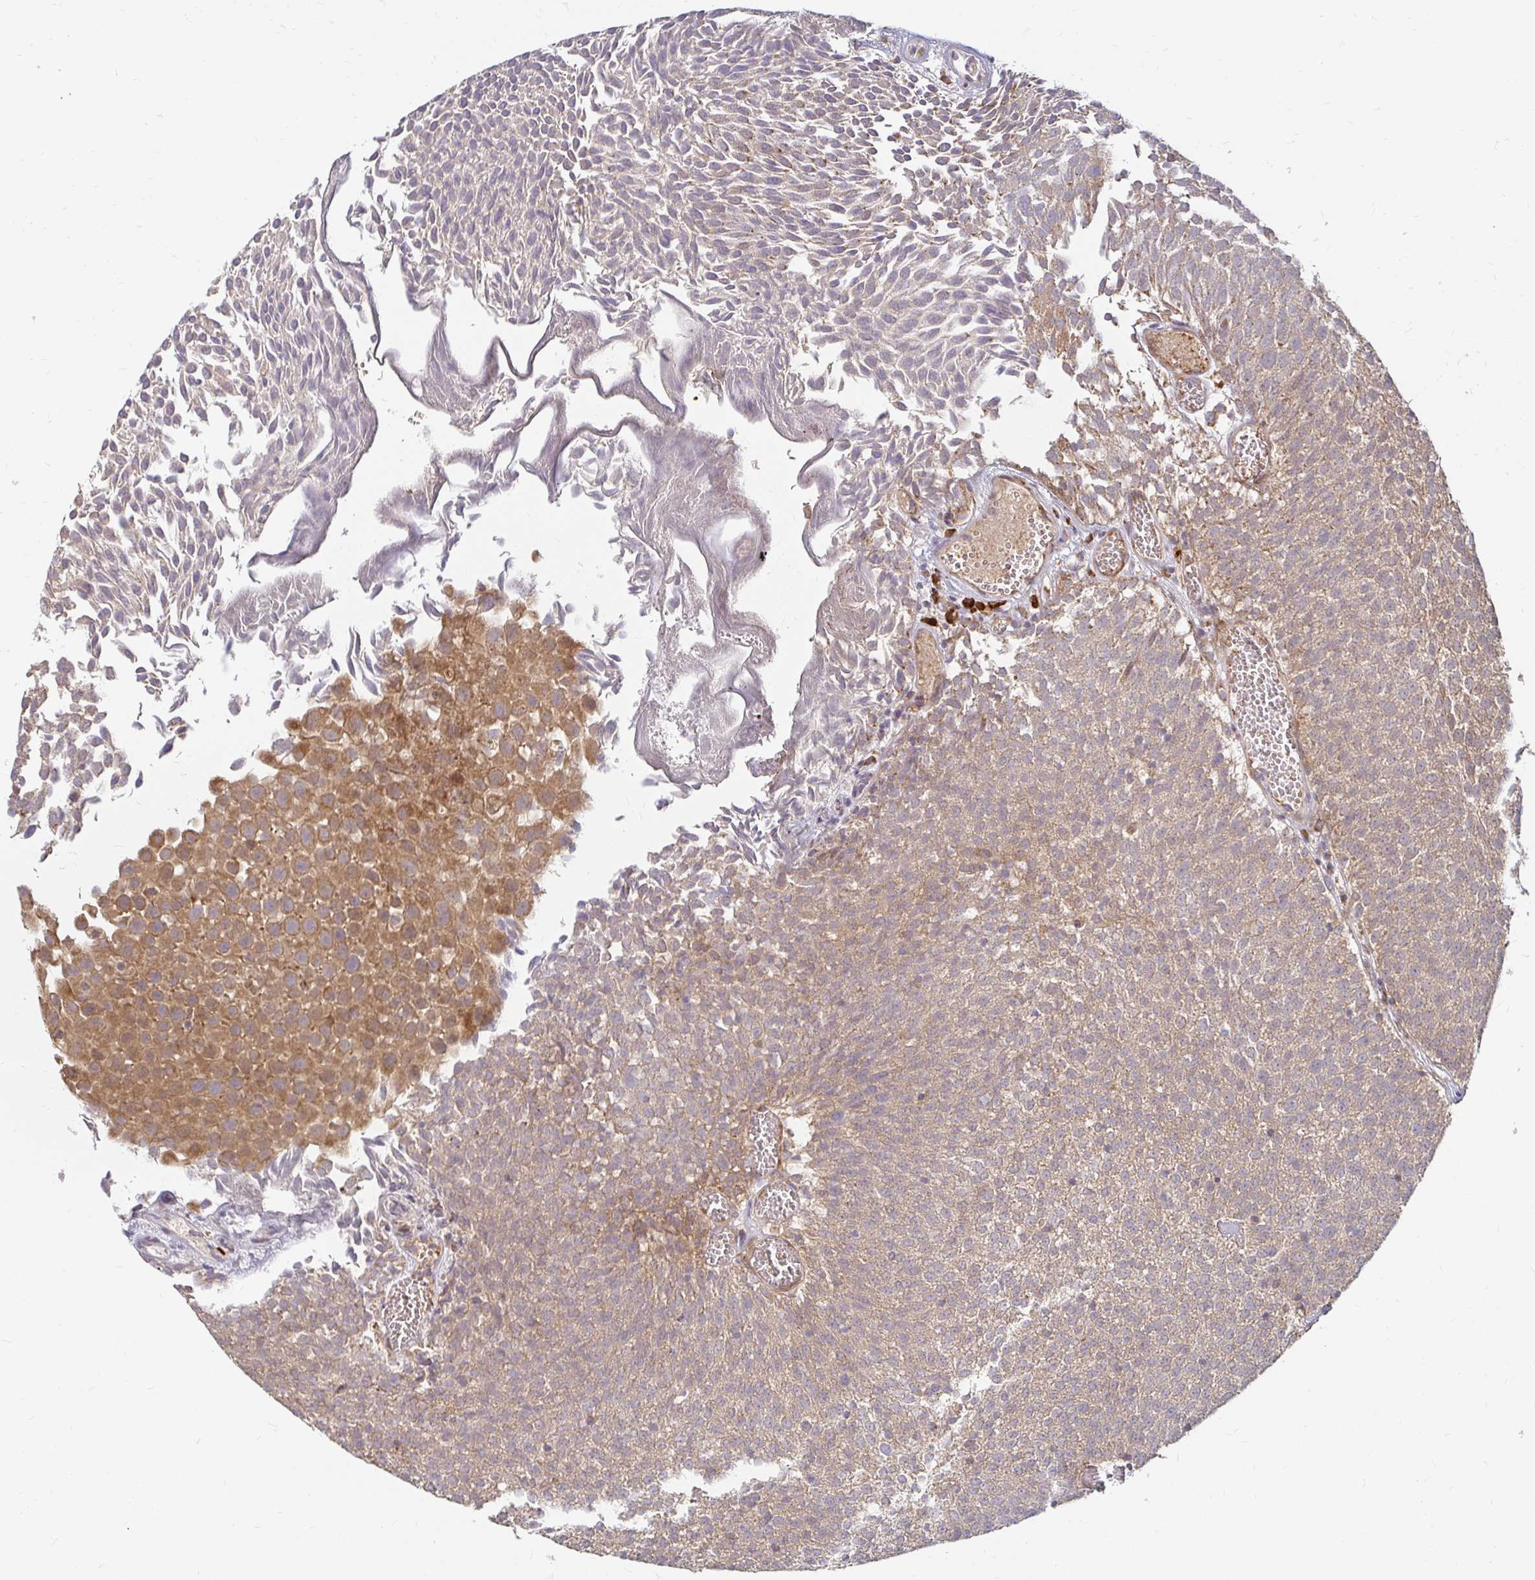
{"staining": {"intensity": "moderate", "quantity": "25%-75%", "location": "cytoplasmic/membranous"}, "tissue": "urothelial cancer", "cell_type": "Tumor cells", "image_type": "cancer", "snomed": [{"axis": "morphology", "description": "Urothelial carcinoma, Low grade"}, {"axis": "topography", "description": "Urinary bladder"}], "caption": "Immunohistochemistry (IHC) image of urothelial cancer stained for a protein (brown), which shows medium levels of moderate cytoplasmic/membranous positivity in about 25%-75% of tumor cells.", "gene": "CAST", "patient": {"sex": "female", "age": 79}}